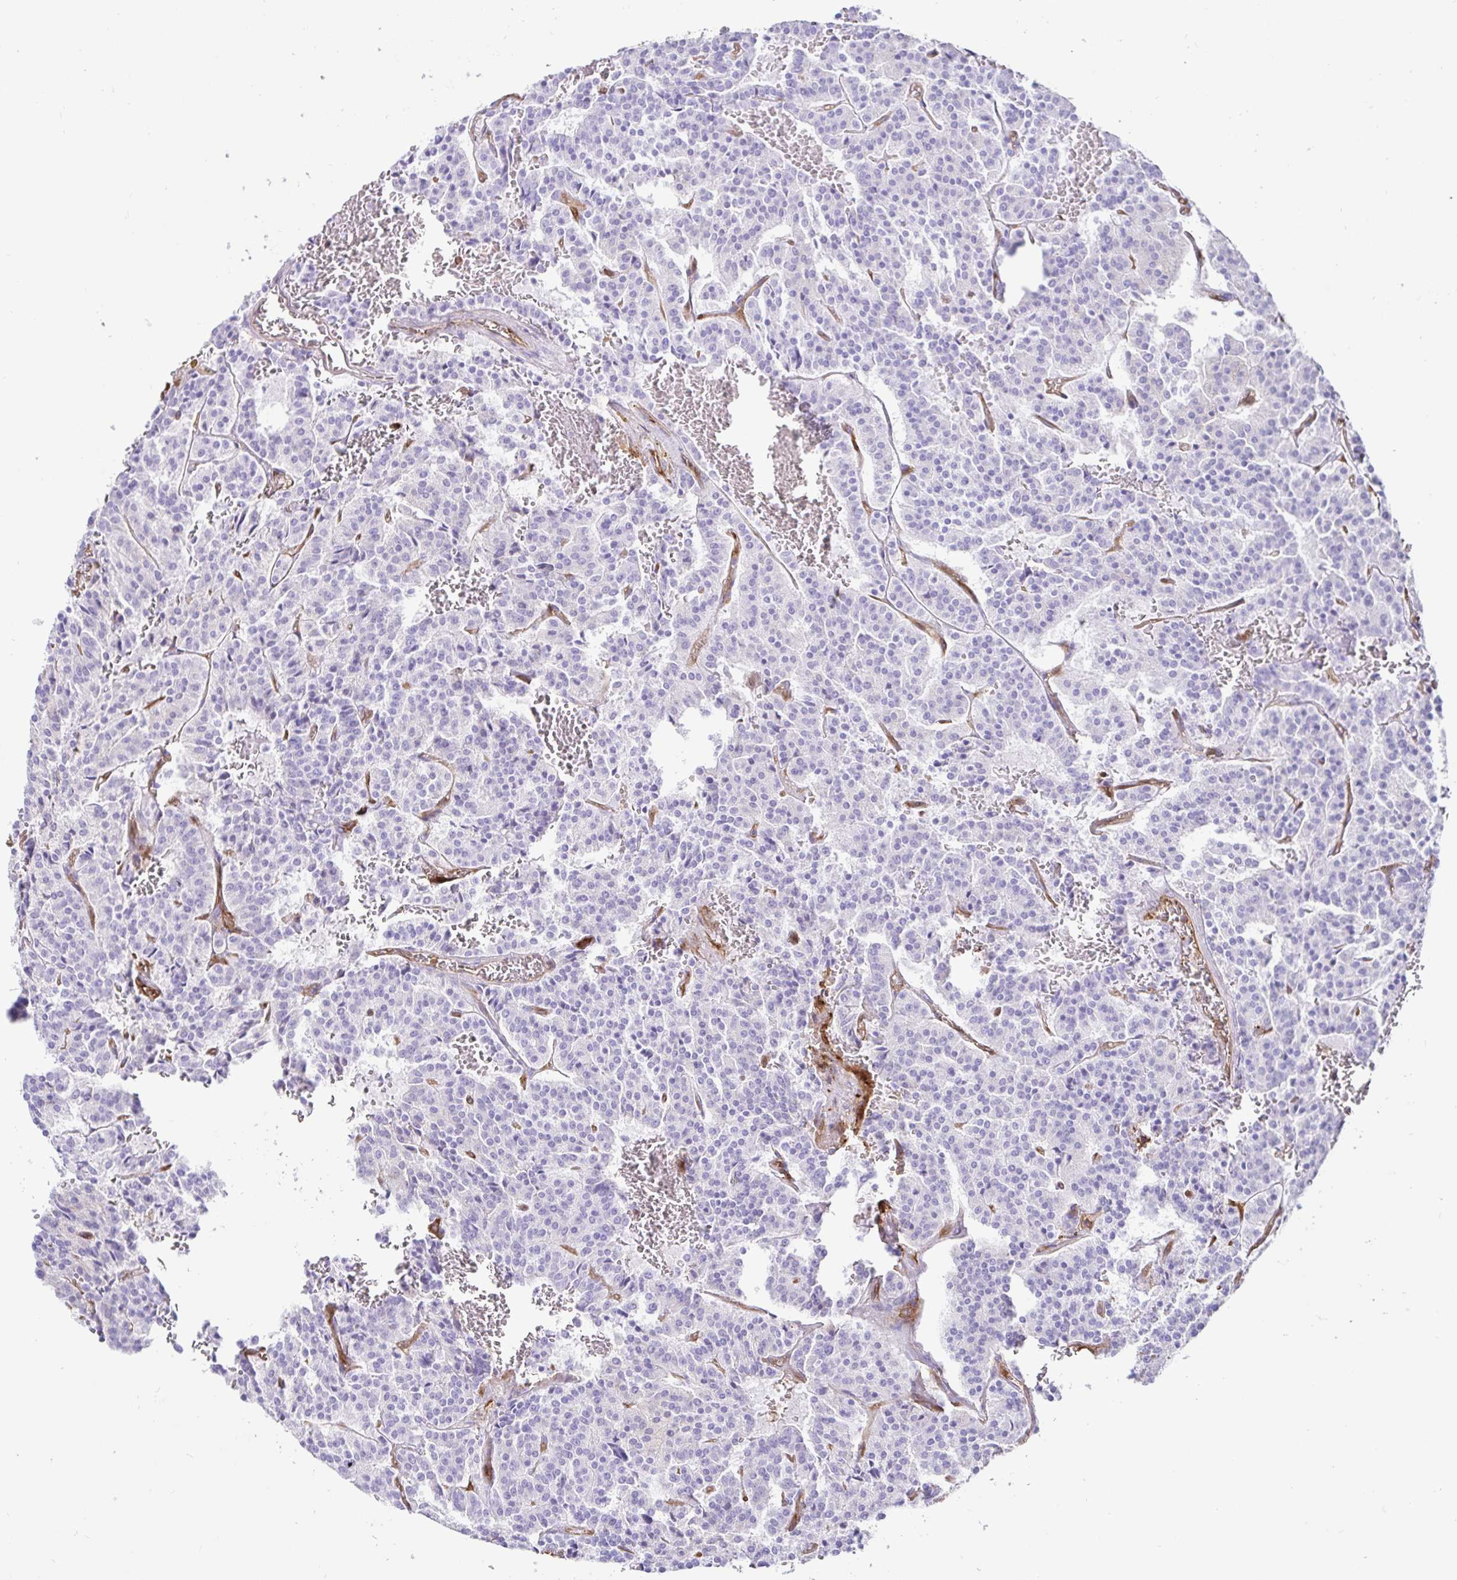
{"staining": {"intensity": "negative", "quantity": "none", "location": "none"}, "tissue": "carcinoid", "cell_type": "Tumor cells", "image_type": "cancer", "snomed": [{"axis": "morphology", "description": "Carcinoid, malignant, NOS"}, {"axis": "topography", "description": "Lung"}], "caption": "Tumor cells are negative for brown protein staining in carcinoid (malignant).", "gene": "ANXA2", "patient": {"sex": "male", "age": 70}}